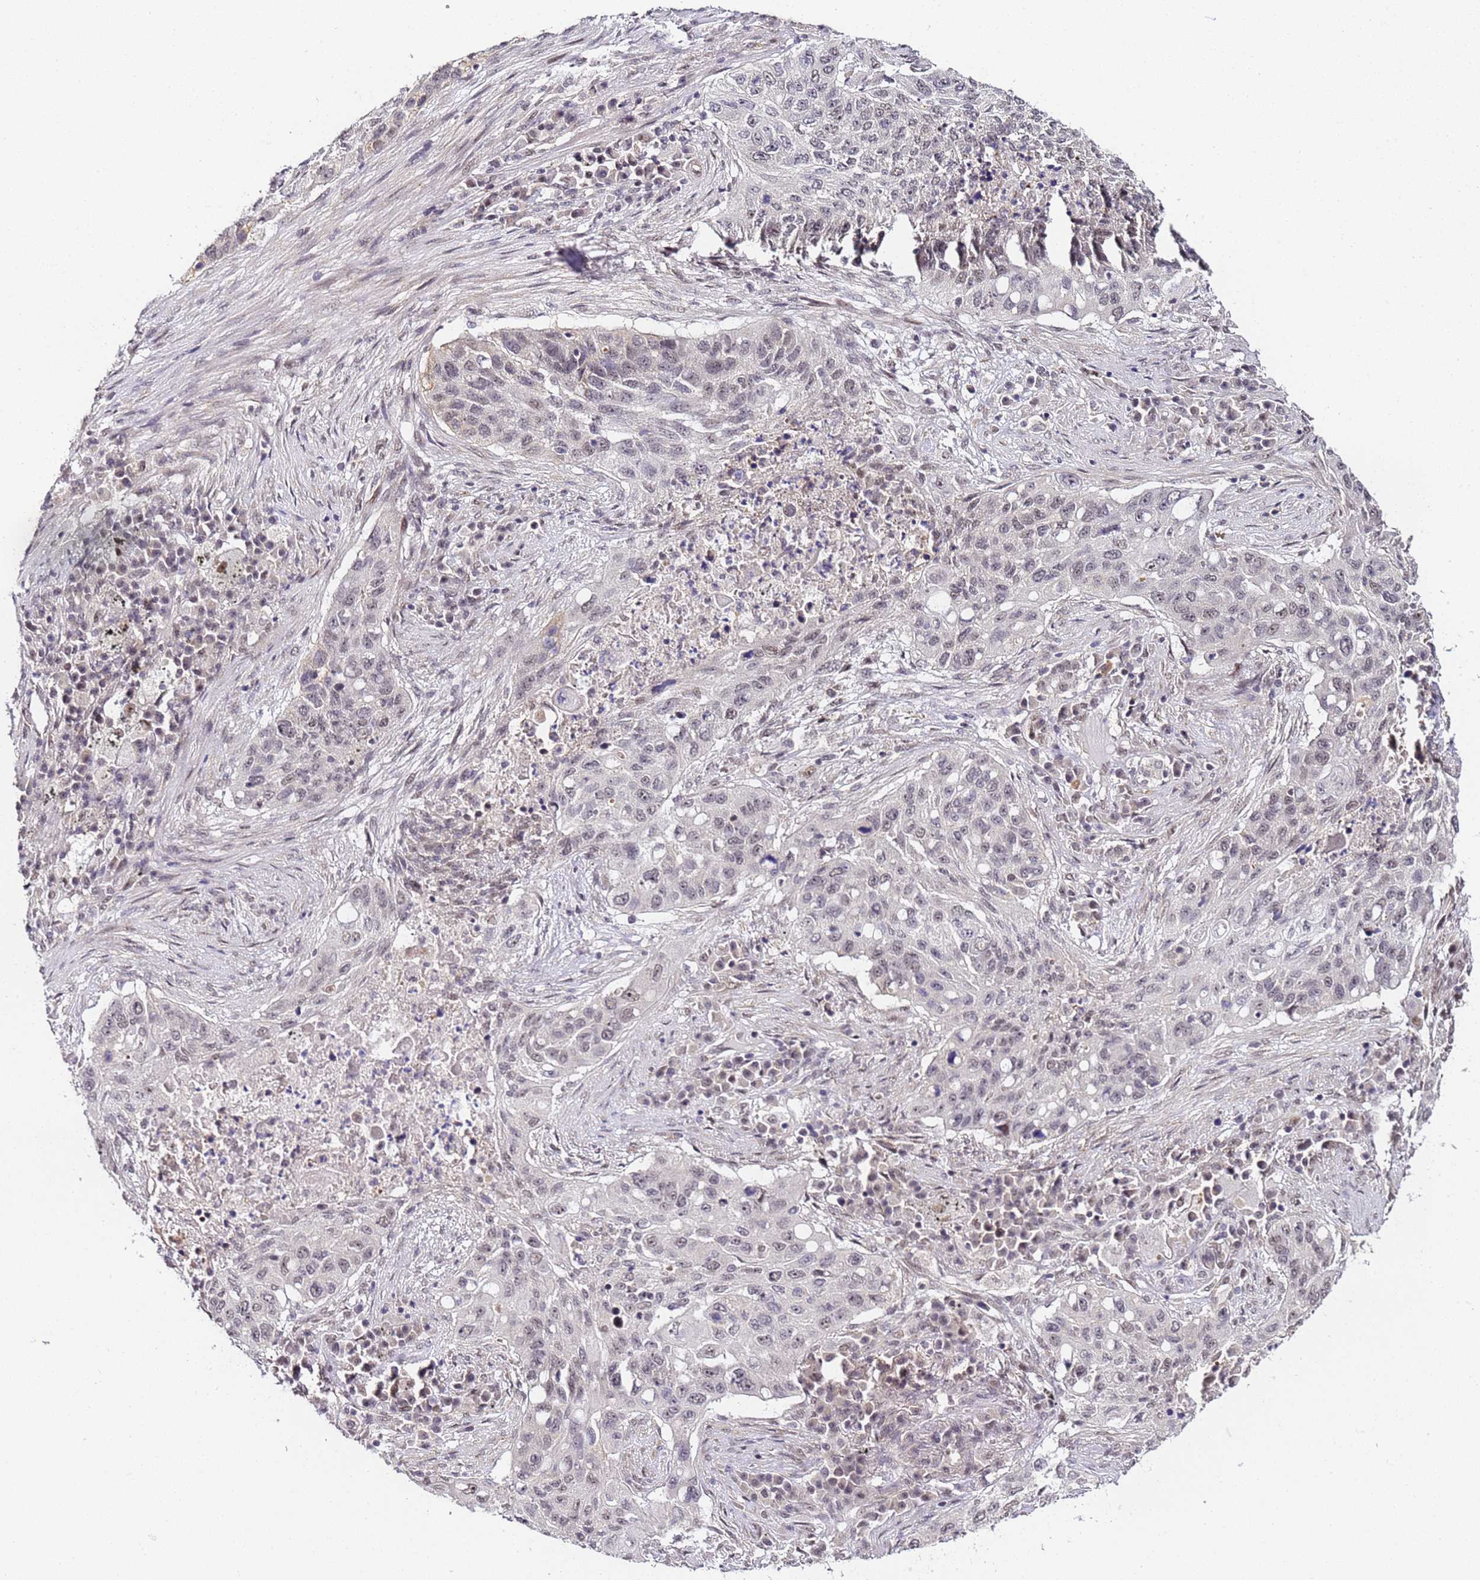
{"staining": {"intensity": "weak", "quantity": "<25%", "location": "nuclear"}, "tissue": "lung cancer", "cell_type": "Tumor cells", "image_type": "cancer", "snomed": [{"axis": "morphology", "description": "Squamous cell carcinoma, NOS"}, {"axis": "topography", "description": "Lung"}], "caption": "This photomicrograph is of lung squamous cell carcinoma stained with IHC to label a protein in brown with the nuclei are counter-stained blue. There is no staining in tumor cells.", "gene": "LSM3", "patient": {"sex": "female", "age": 63}}